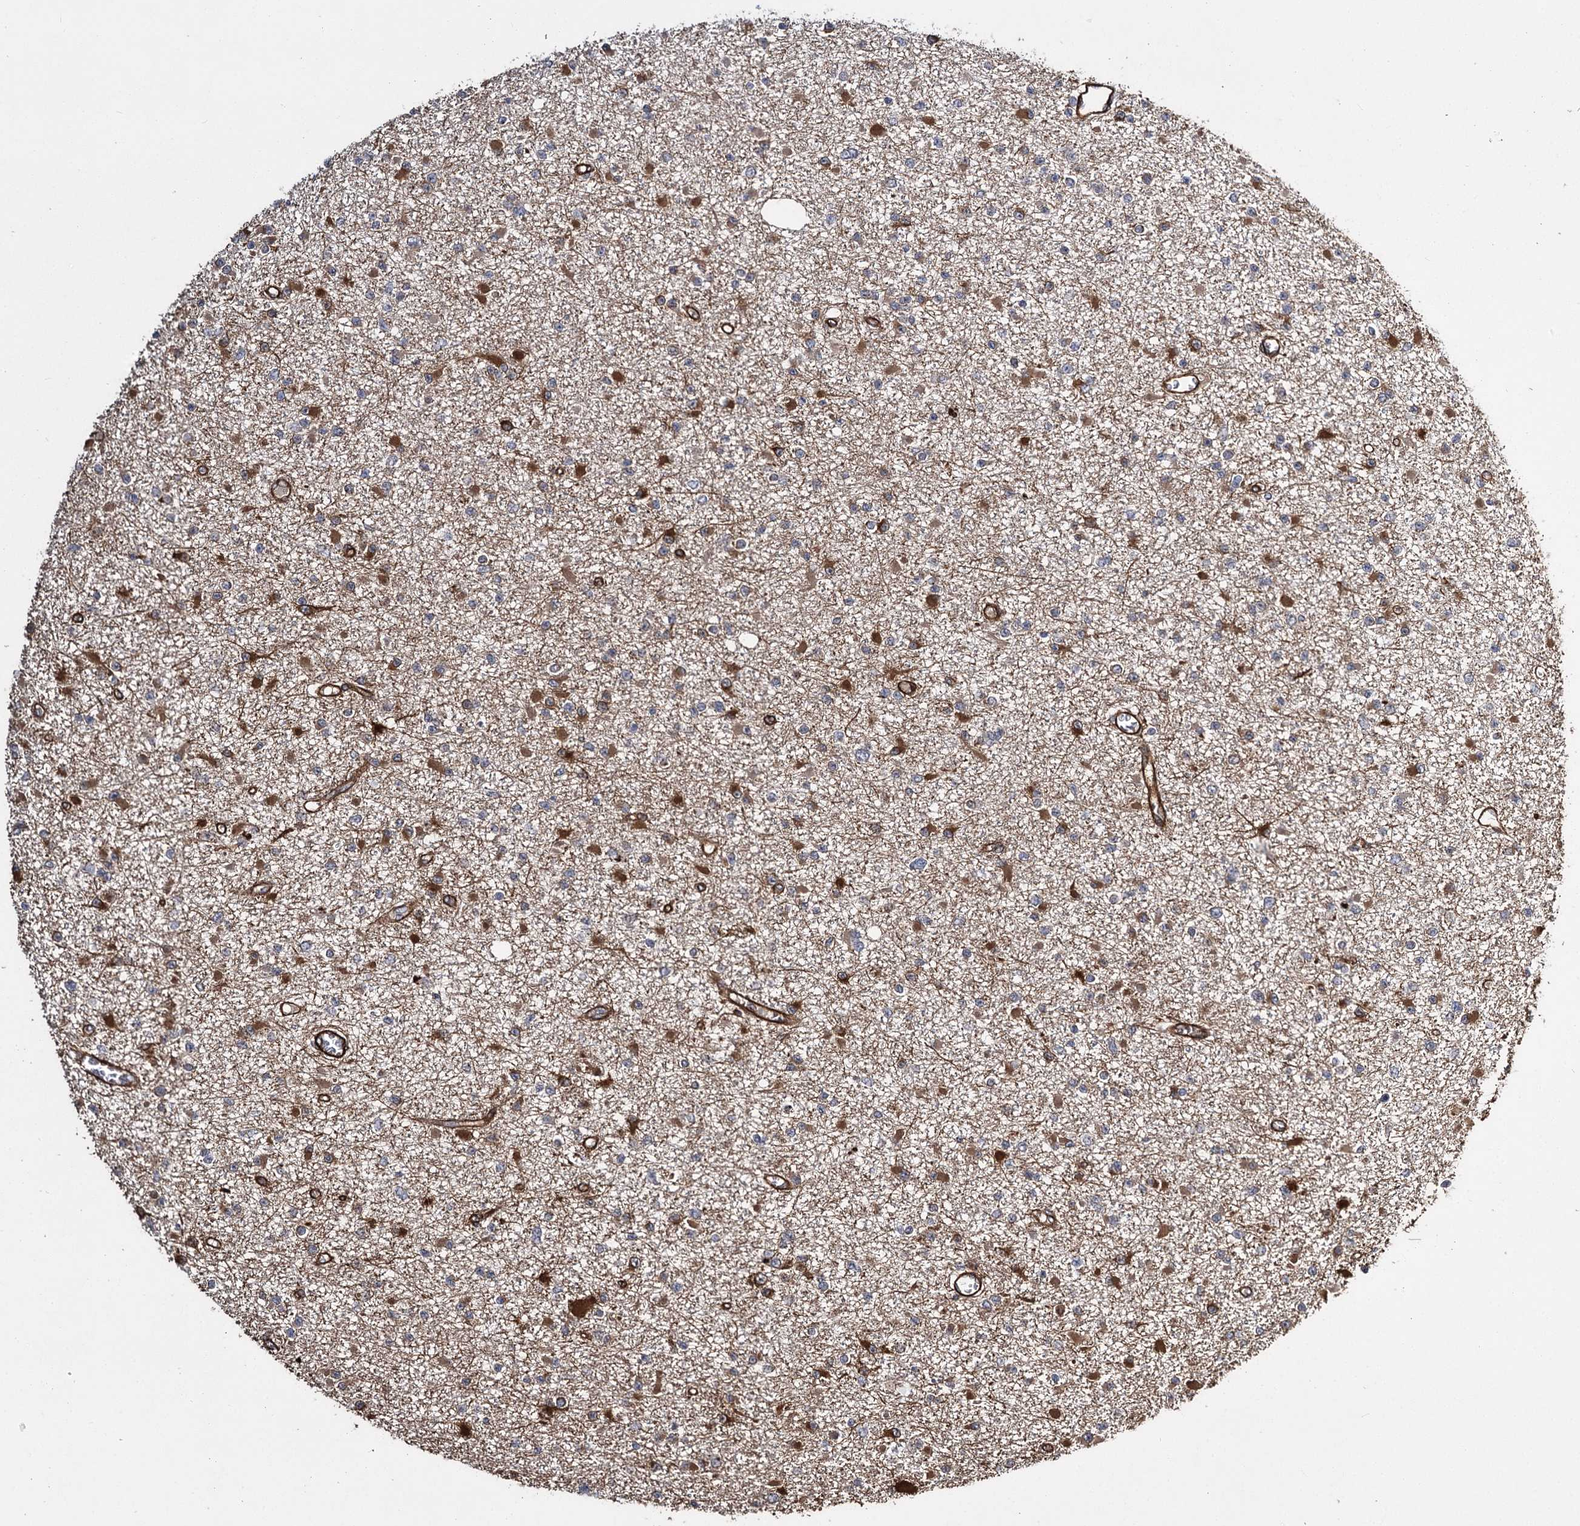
{"staining": {"intensity": "strong", "quantity": "<25%", "location": "cytoplasmic/membranous"}, "tissue": "glioma", "cell_type": "Tumor cells", "image_type": "cancer", "snomed": [{"axis": "morphology", "description": "Glioma, malignant, Low grade"}, {"axis": "topography", "description": "Brain"}], "caption": "A histopathology image showing strong cytoplasmic/membranous positivity in approximately <25% of tumor cells in glioma, as visualized by brown immunohistochemical staining.", "gene": "MYO1C", "patient": {"sex": "female", "age": 22}}